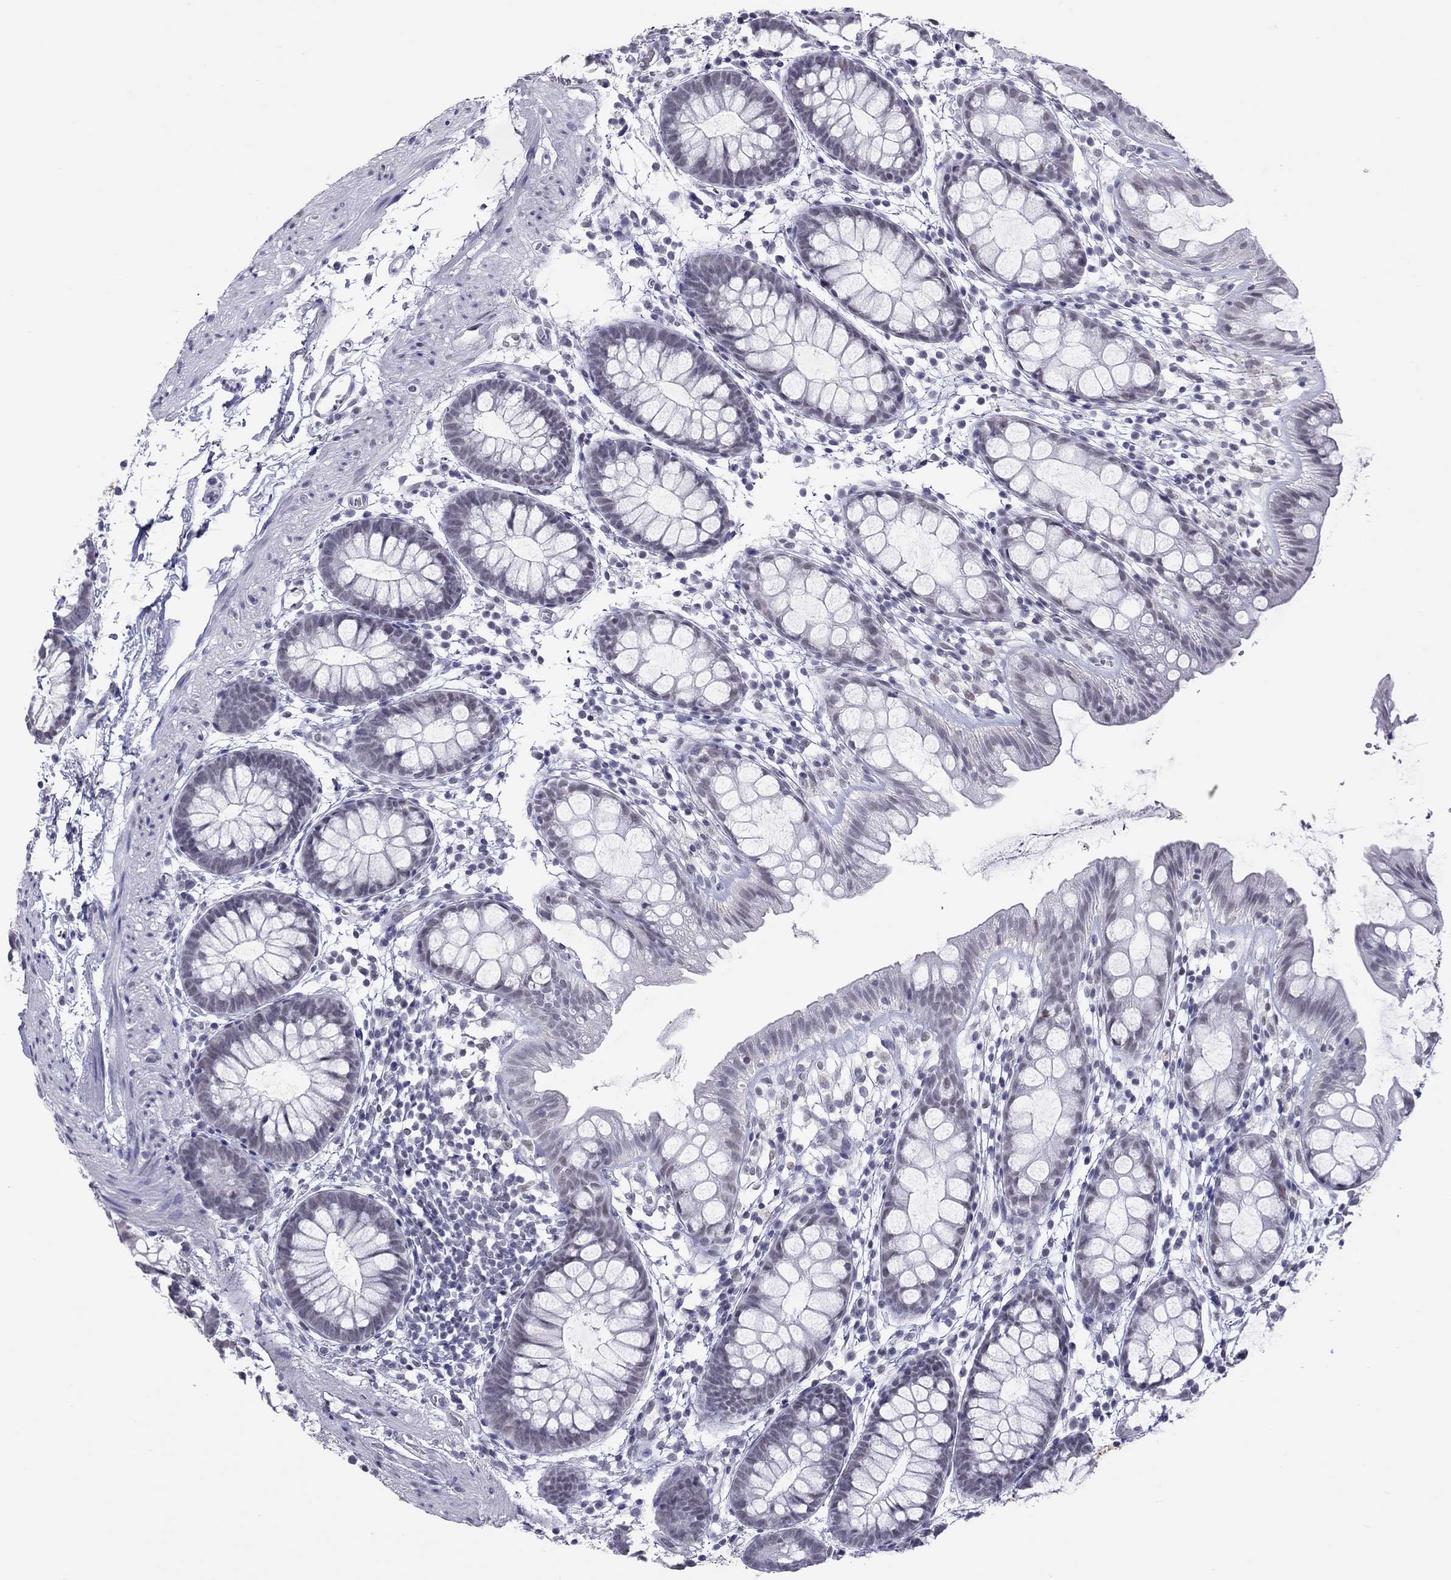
{"staining": {"intensity": "negative", "quantity": "none", "location": "none"}, "tissue": "rectum", "cell_type": "Glandular cells", "image_type": "normal", "snomed": [{"axis": "morphology", "description": "Normal tissue, NOS"}, {"axis": "topography", "description": "Rectum"}], "caption": "Image shows no significant protein expression in glandular cells of benign rectum.", "gene": "JHY", "patient": {"sex": "male", "age": 57}}